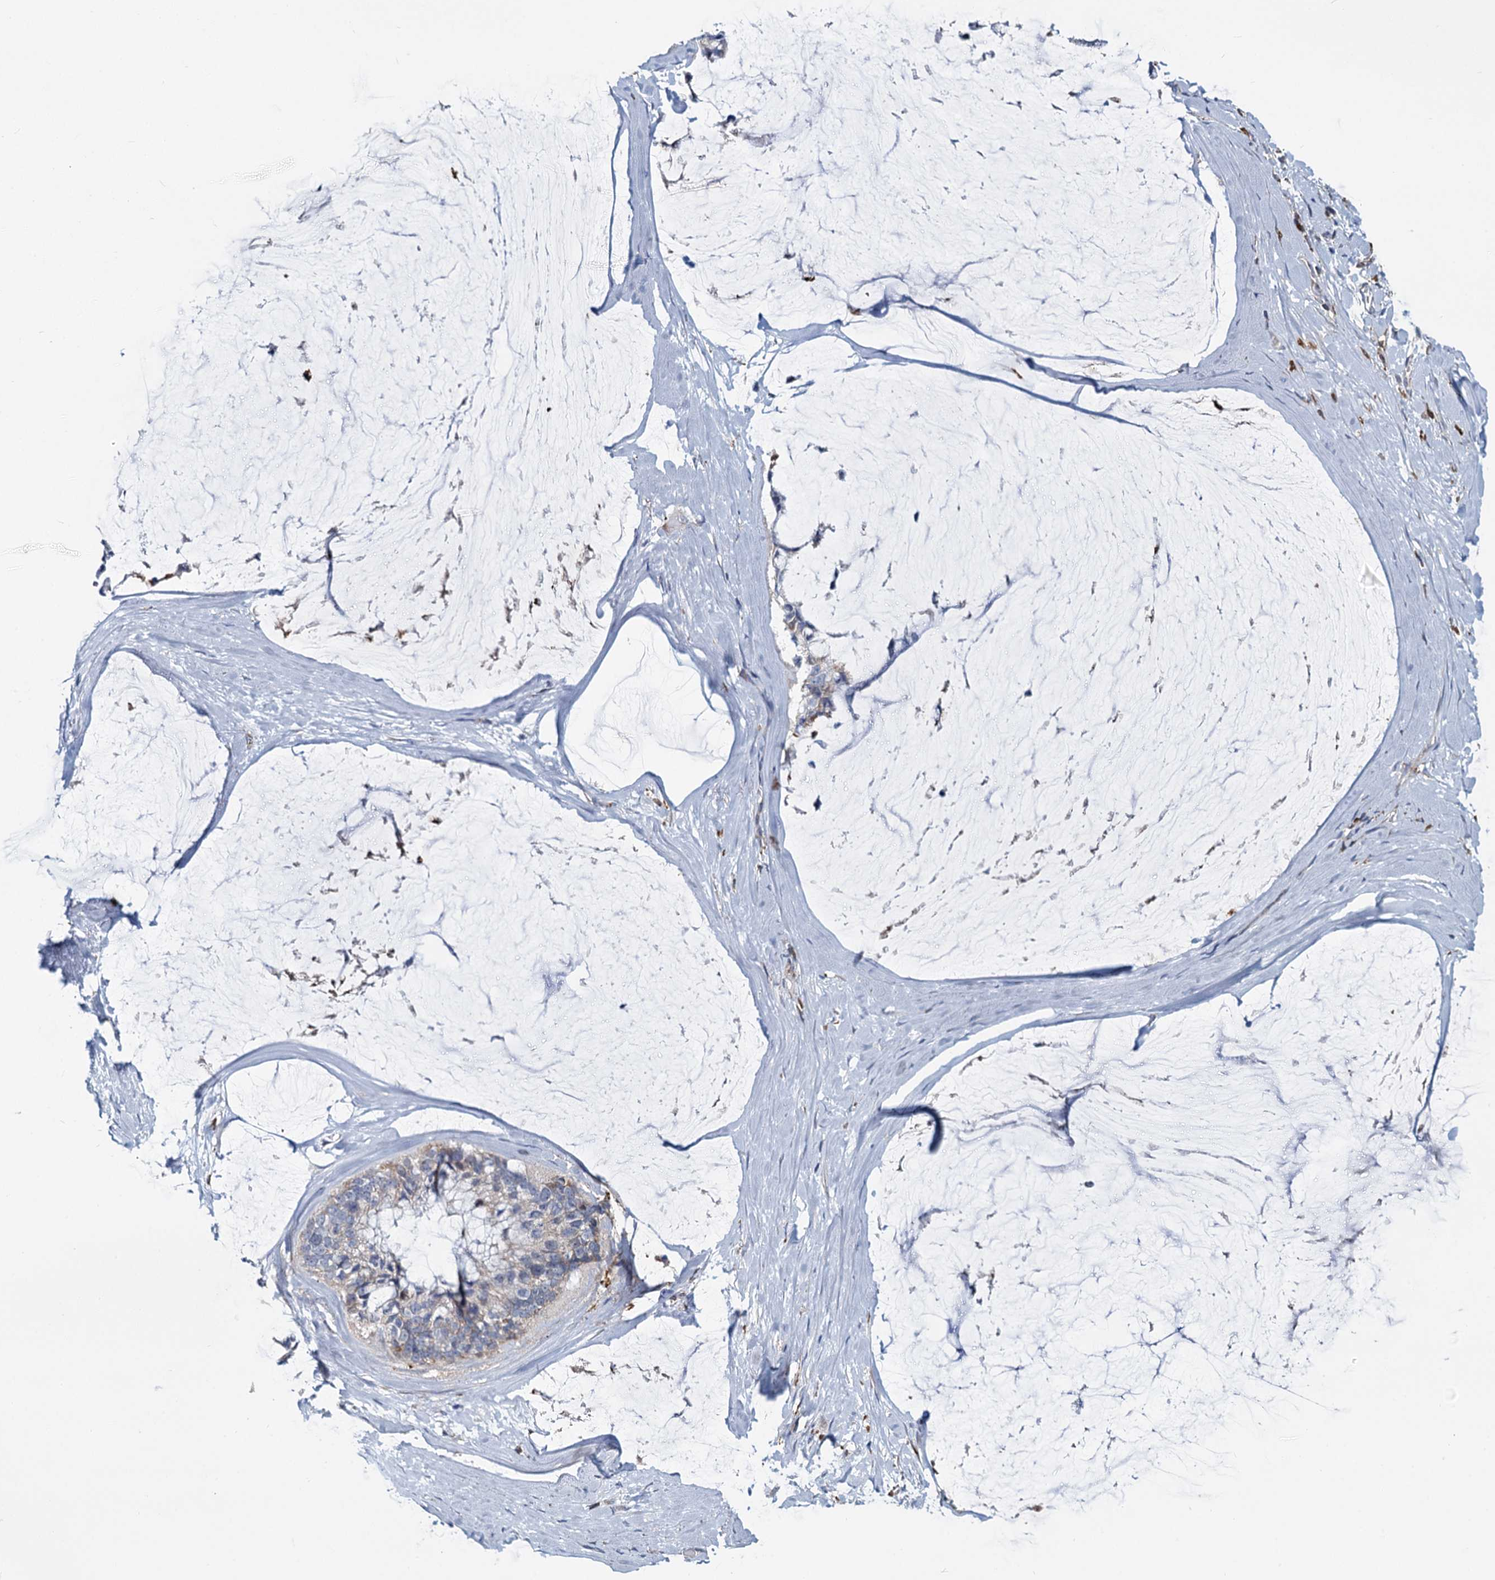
{"staining": {"intensity": "weak", "quantity": "<25%", "location": "cytoplasmic/membranous"}, "tissue": "ovarian cancer", "cell_type": "Tumor cells", "image_type": "cancer", "snomed": [{"axis": "morphology", "description": "Cystadenocarcinoma, mucinous, NOS"}, {"axis": "topography", "description": "Ovary"}], "caption": "DAB (3,3'-diaminobenzidine) immunohistochemical staining of ovarian mucinous cystadenocarcinoma shows no significant positivity in tumor cells. (DAB (3,3'-diaminobenzidine) immunohistochemistry, high magnification).", "gene": "DCUN1D2", "patient": {"sex": "female", "age": 39}}